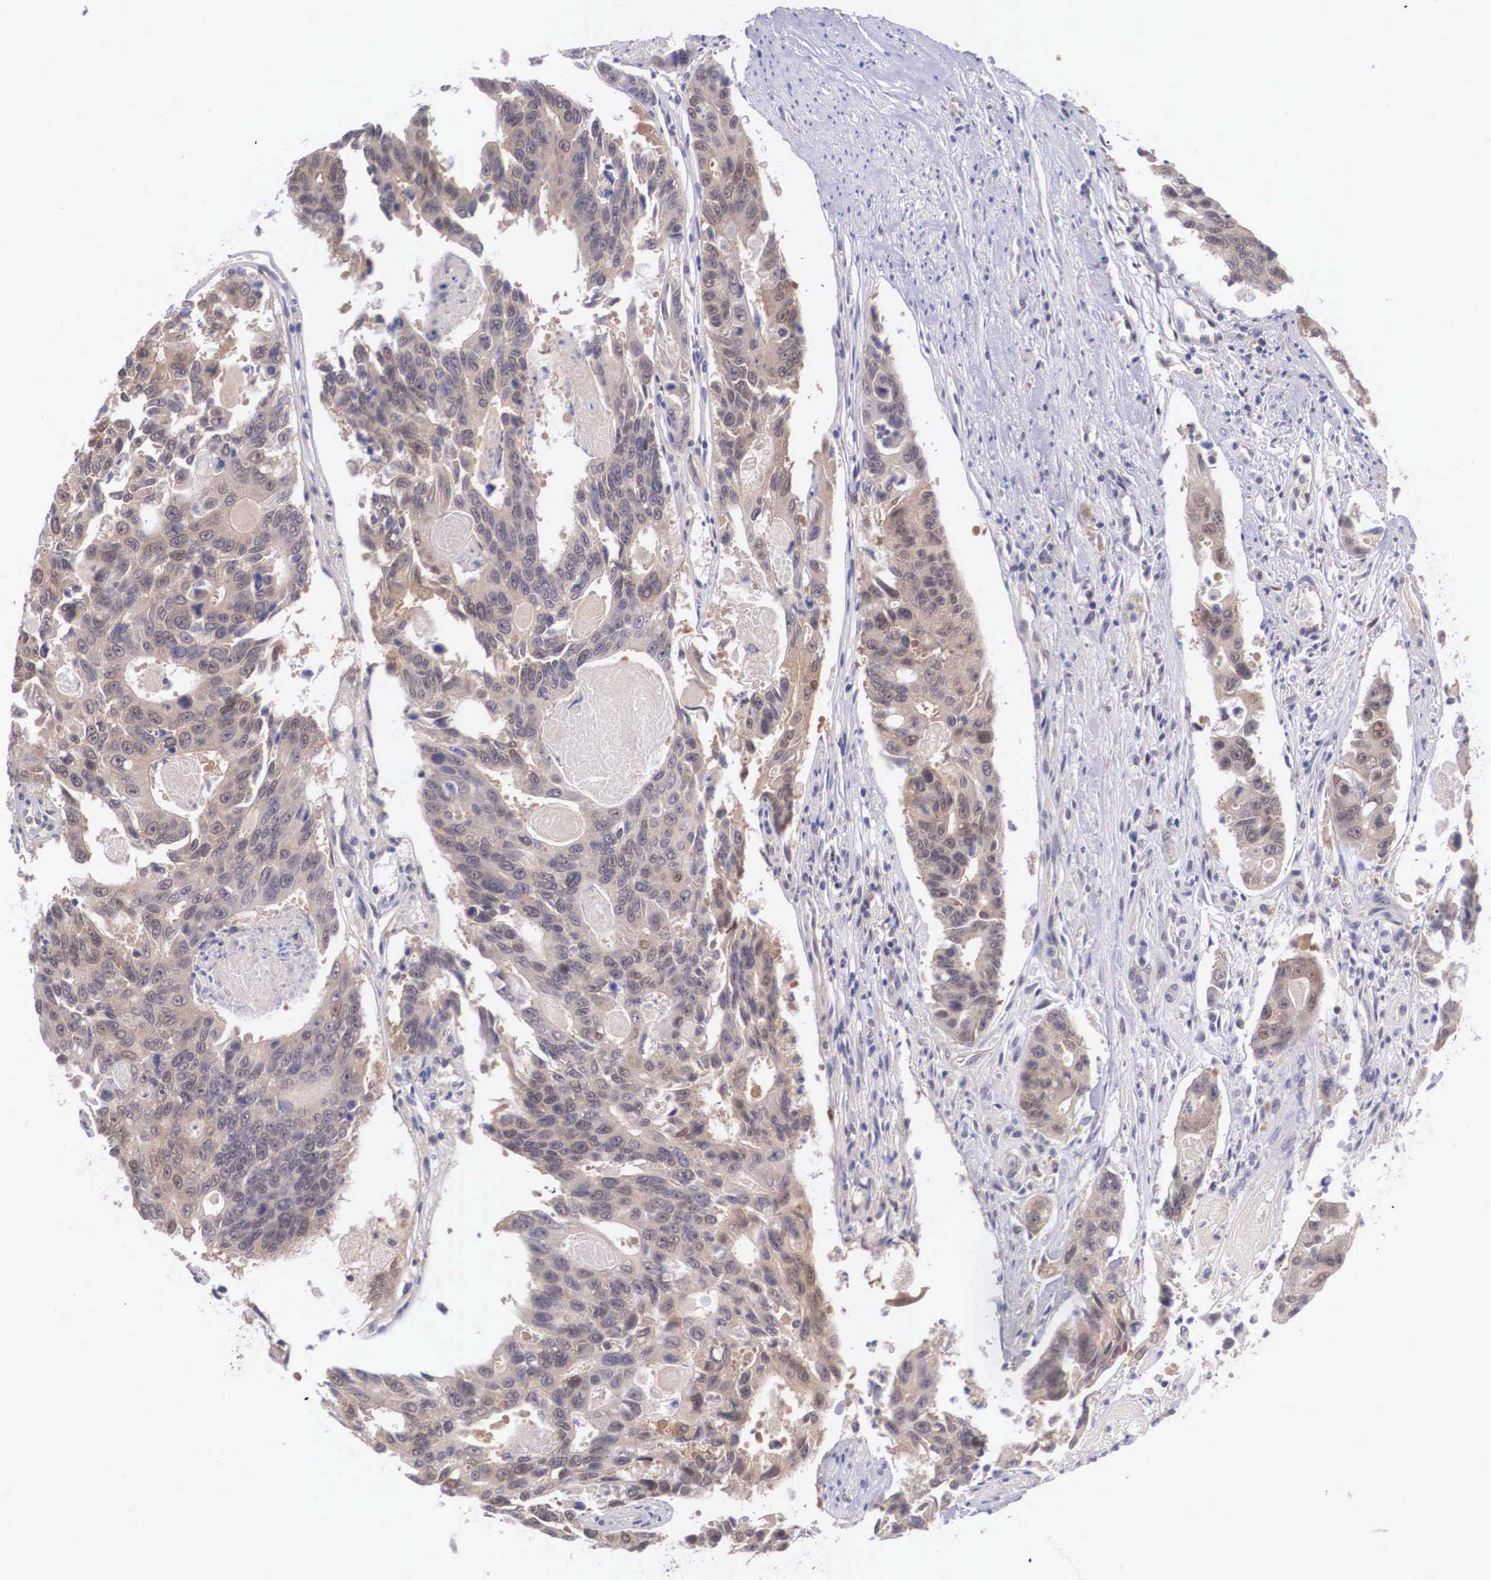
{"staining": {"intensity": "moderate", "quantity": "25%-75%", "location": "cytoplasmic/membranous"}, "tissue": "colorectal cancer", "cell_type": "Tumor cells", "image_type": "cancer", "snomed": [{"axis": "morphology", "description": "Adenocarcinoma, NOS"}, {"axis": "topography", "description": "Colon"}], "caption": "Colorectal cancer (adenocarcinoma) stained with immunohistochemistry shows moderate cytoplasmic/membranous expression in about 25%-75% of tumor cells. Nuclei are stained in blue.", "gene": "IGBP1", "patient": {"sex": "female", "age": 86}}